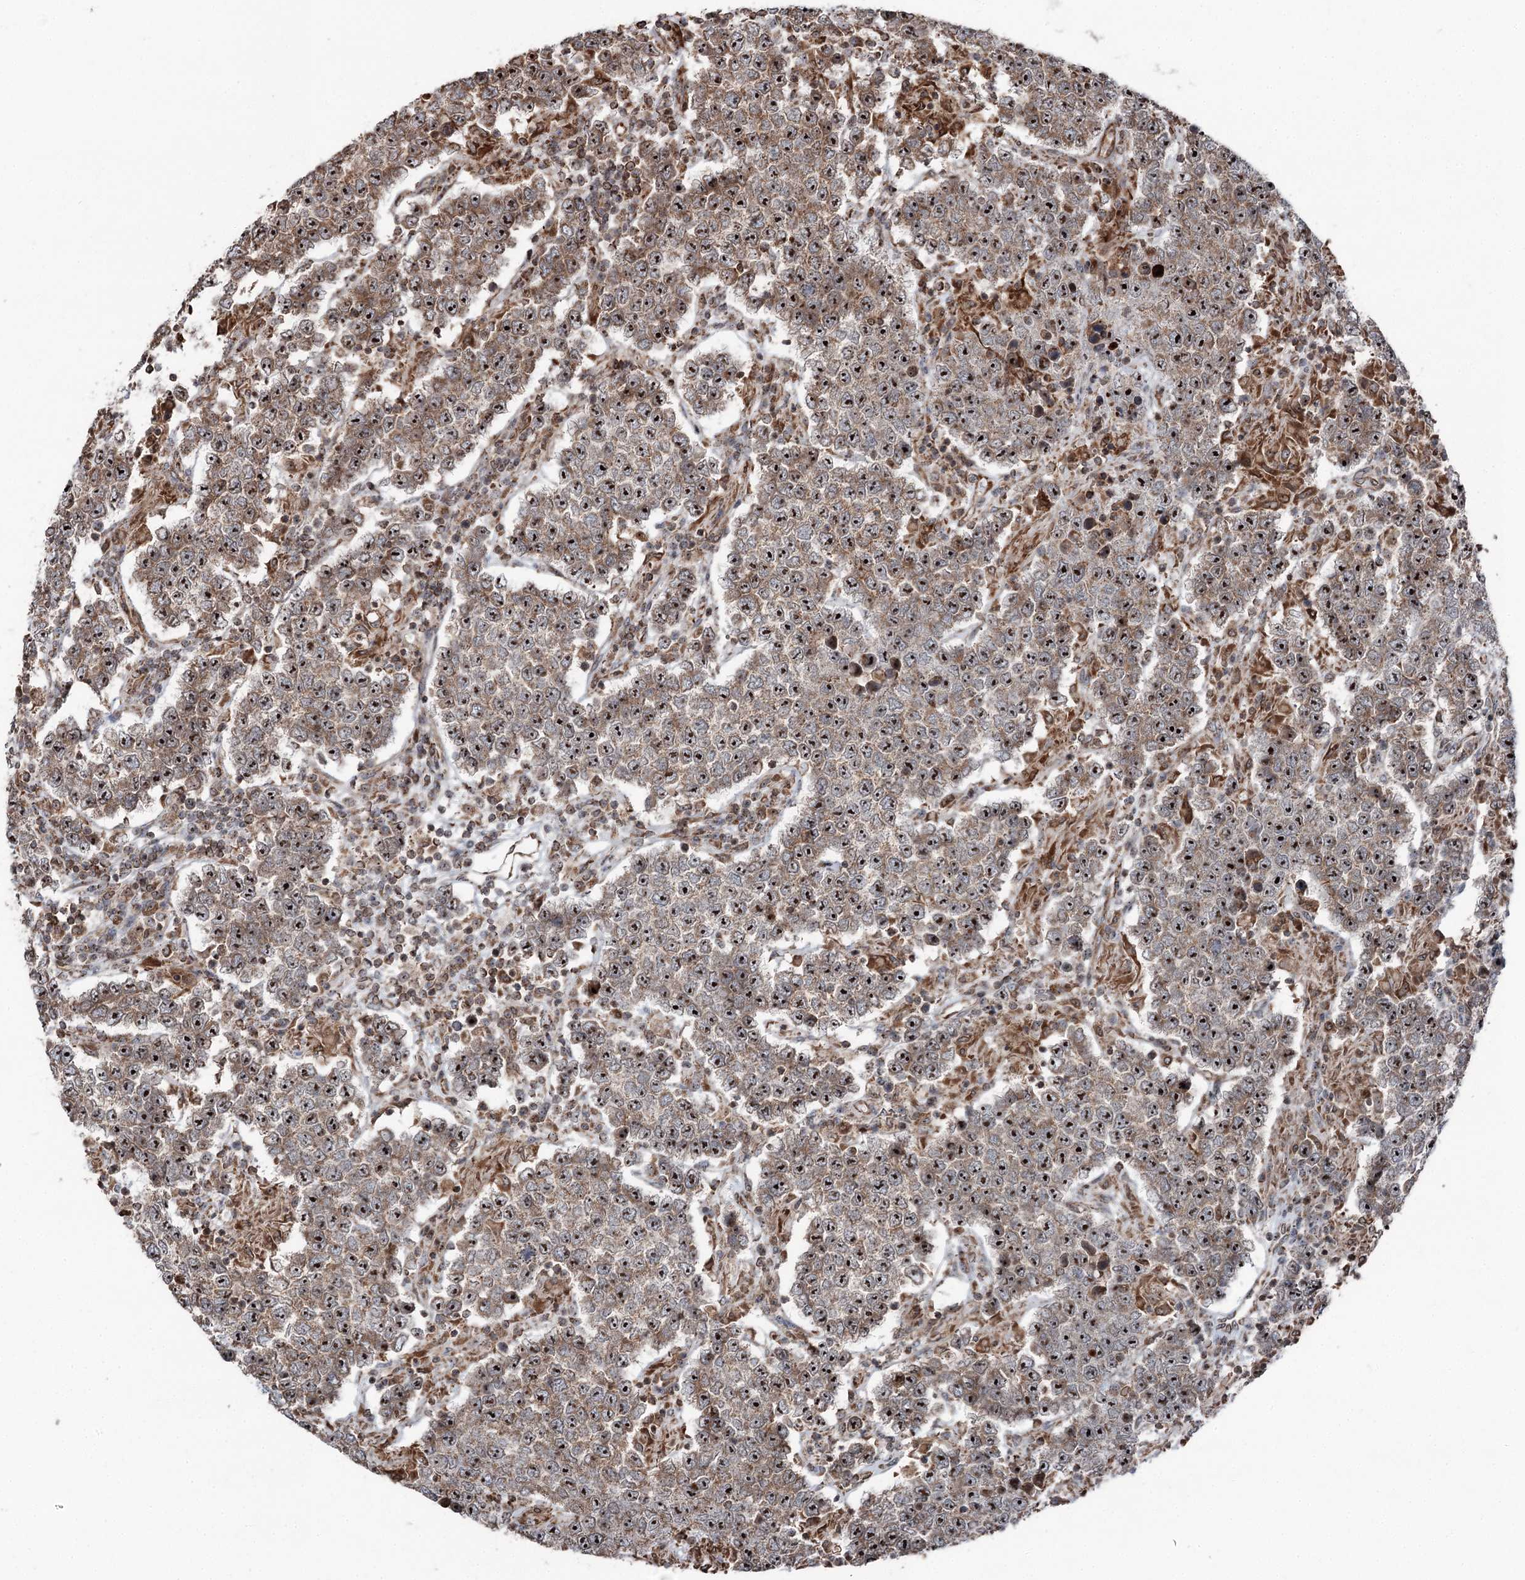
{"staining": {"intensity": "strong", "quantity": ">75%", "location": "cytoplasmic/membranous,nuclear"}, "tissue": "testis cancer", "cell_type": "Tumor cells", "image_type": "cancer", "snomed": [{"axis": "morphology", "description": "Normal tissue, NOS"}, {"axis": "morphology", "description": "Urothelial carcinoma, High grade"}, {"axis": "morphology", "description": "Seminoma, NOS"}, {"axis": "morphology", "description": "Carcinoma, Embryonal, NOS"}, {"axis": "topography", "description": "Urinary bladder"}, {"axis": "topography", "description": "Testis"}], "caption": "The immunohistochemical stain highlights strong cytoplasmic/membranous and nuclear positivity in tumor cells of embryonal carcinoma (testis) tissue.", "gene": "STEEP1", "patient": {"sex": "male", "age": 41}}